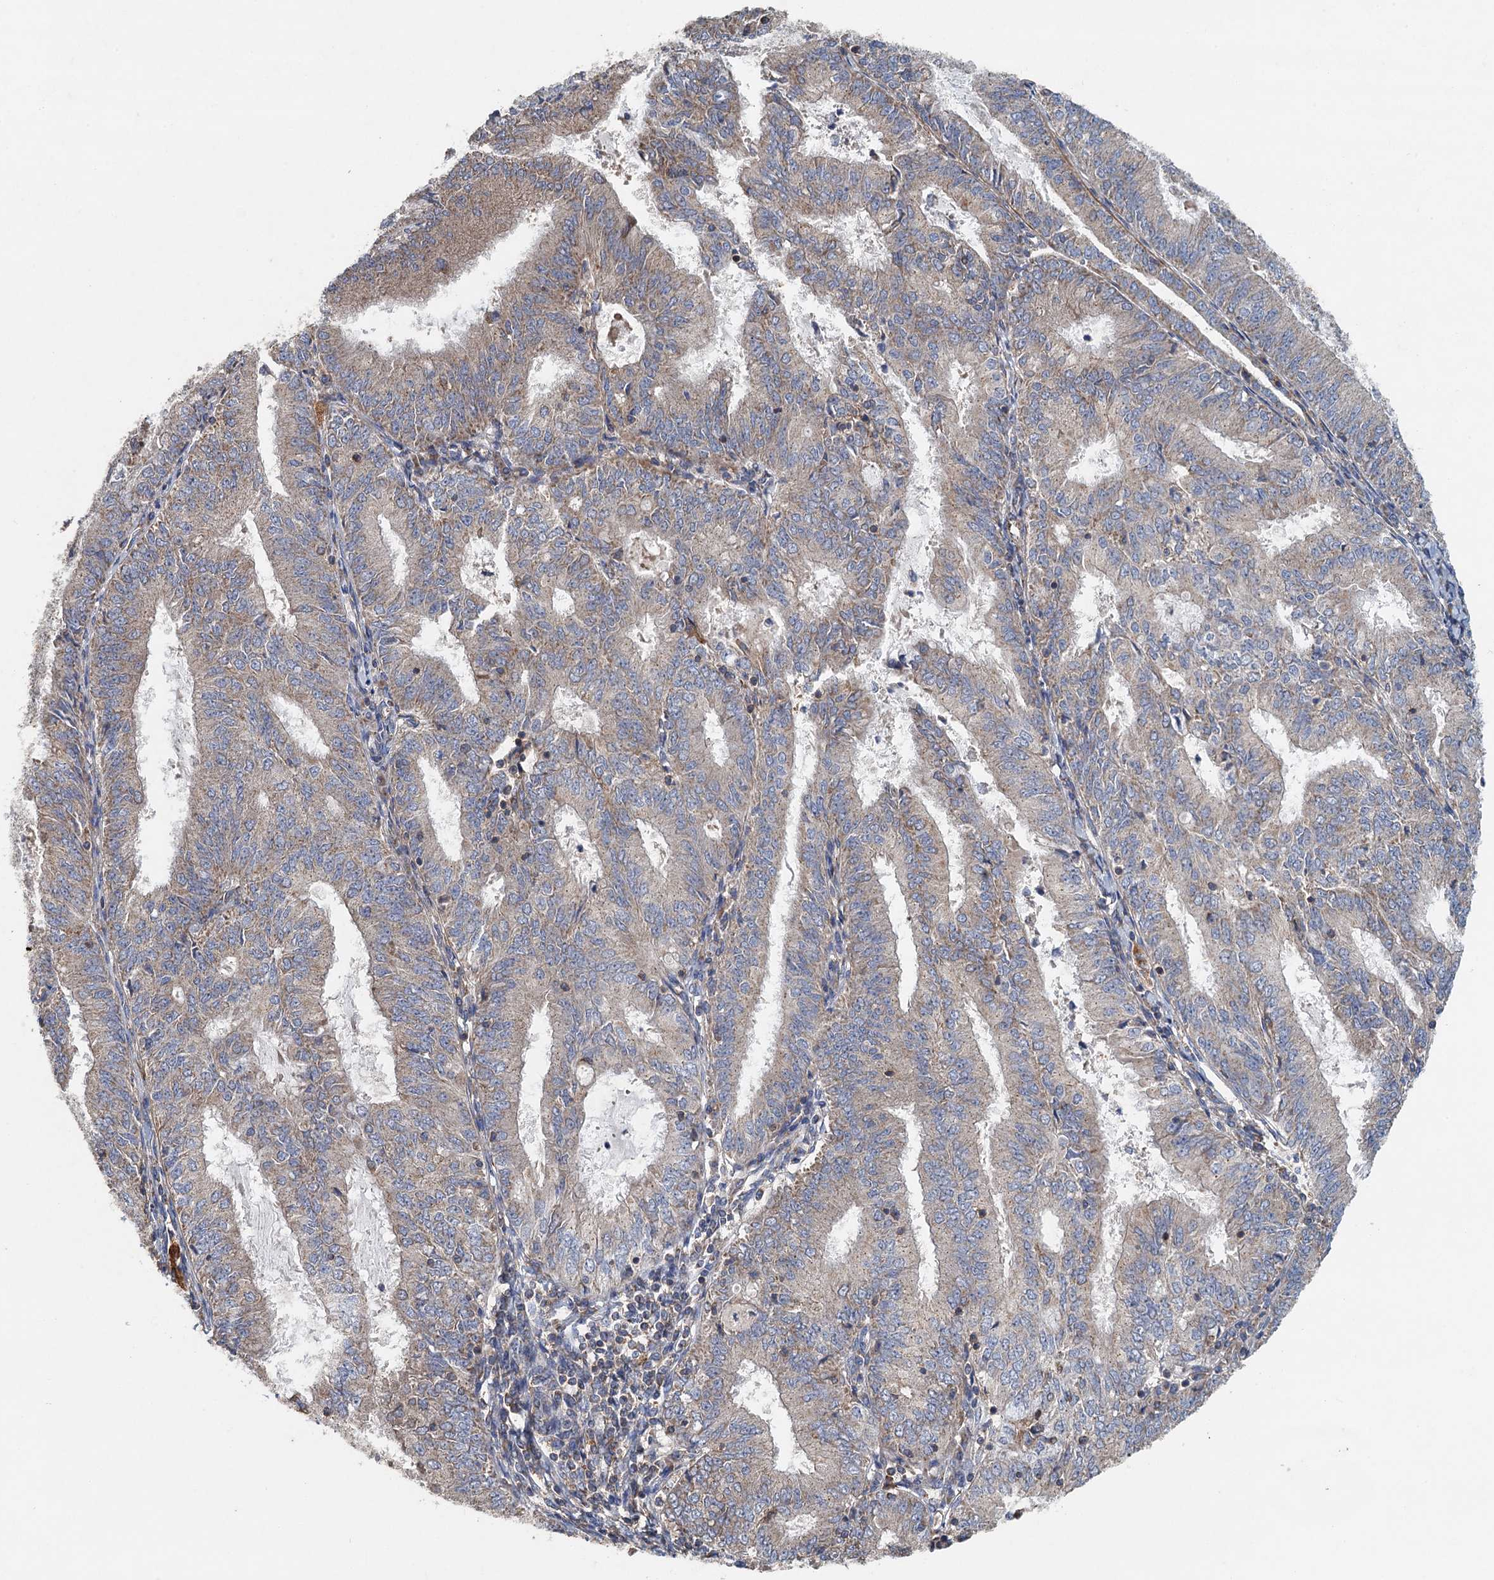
{"staining": {"intensity": "weak", "quantity": "25%-75%", "location": "cytoplasmic/membranous"}, "tissue": "endometrial cancer", "cell_type": "Tumor cells", "image_type": "cancer", "snomed": [{"axis": "morphology", "description": "Adenocarcinoma, NOS"}, {"axis": "topography", "description": "Endometrium"}], "caption": "Immunohistochemical staining of endometrial adenocarcinoma demonstrates low levels of weak cytoplasmic/membranous expression in about 25%-75% of tumor cells.", "gene": "BCS1L", "patient": {"sex": "female", "age": 57}}